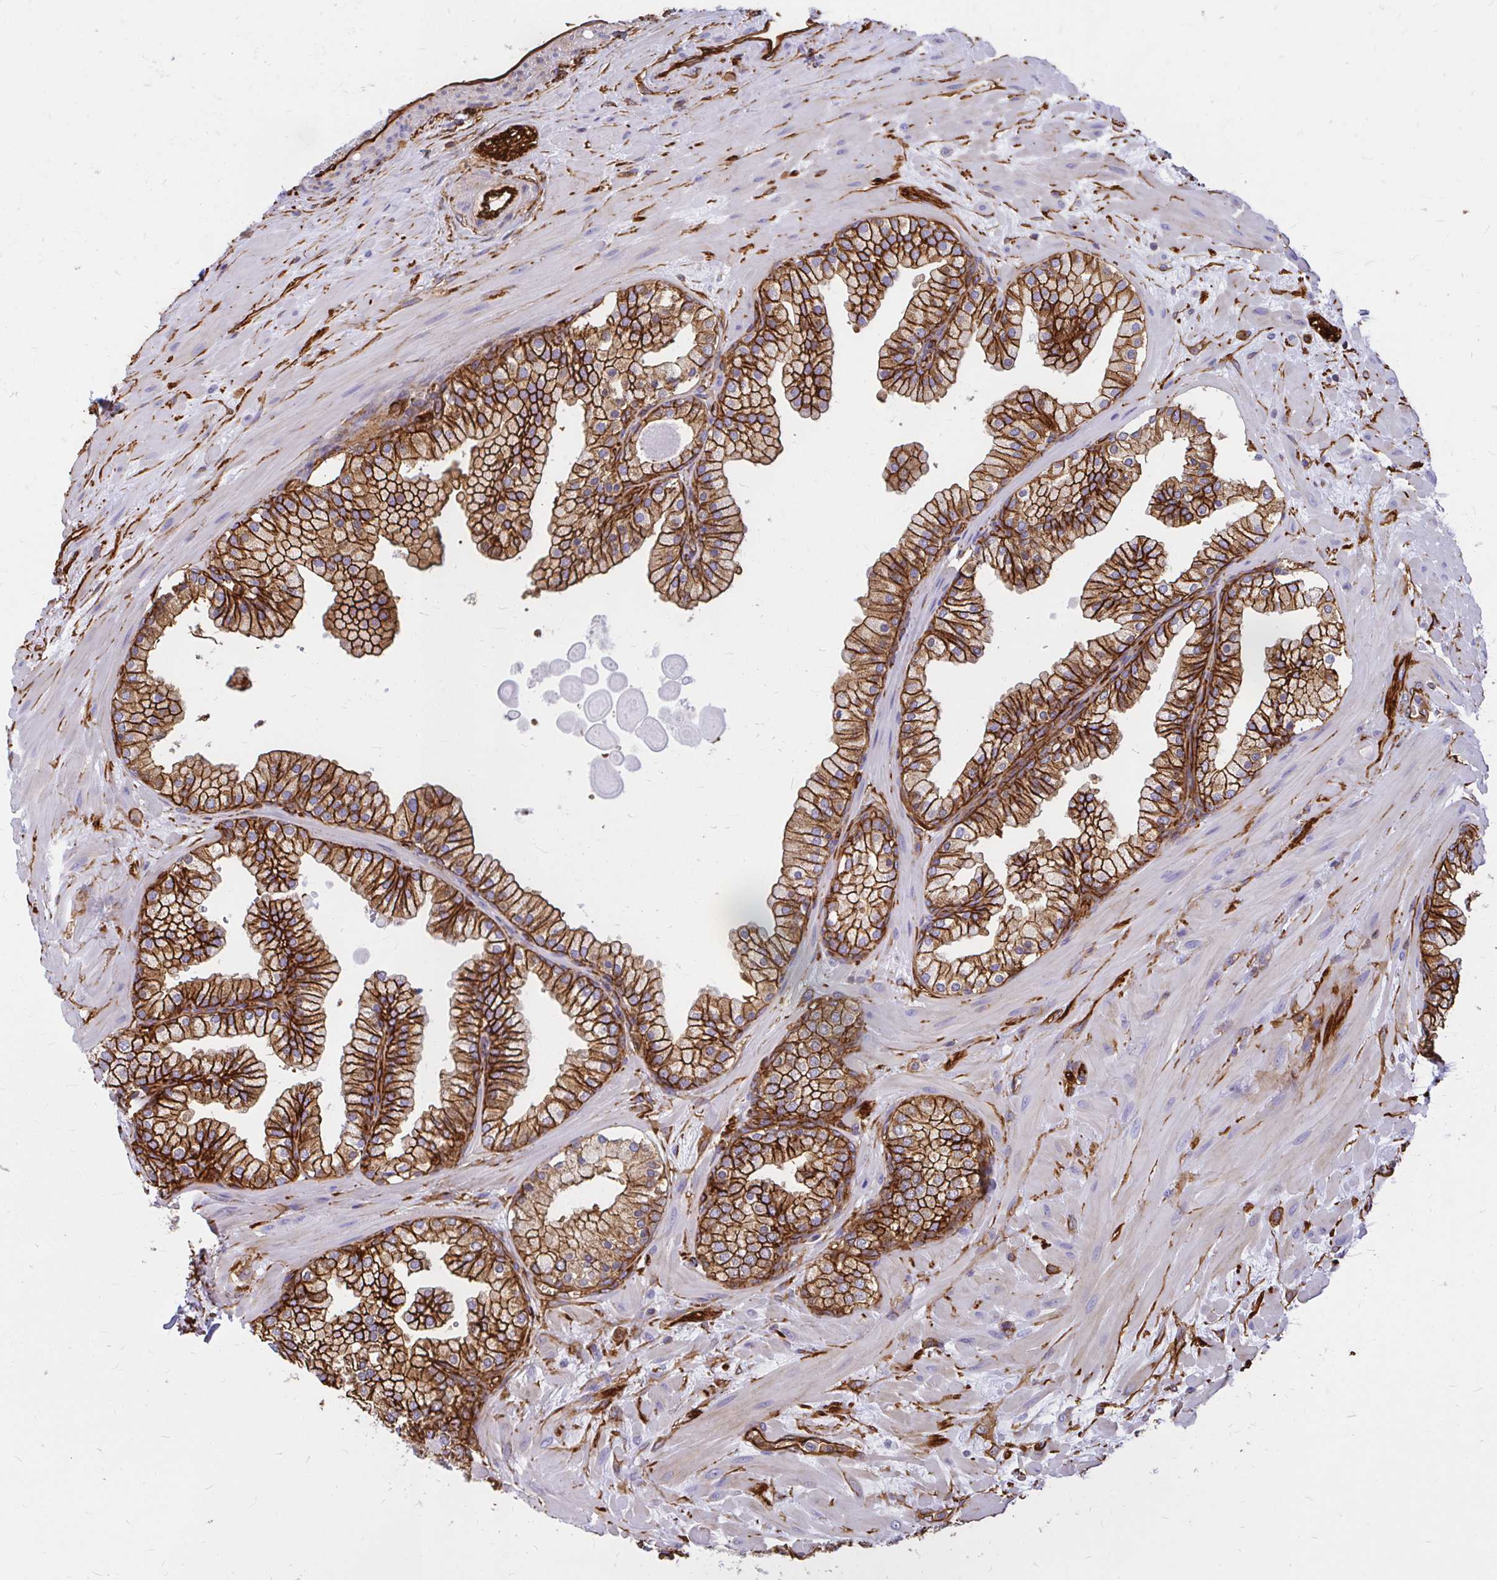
{"staining": {"intensity": "strong", "quantity": ">75%", "location": "cytoplasmic/membranous"}, "tissue": "prostate", "cell_type": "Glandular cells", "image_type": "normal", "snomed": [{"axis": "morphology", "description": "Normal tissue, NOS"}, {"axis": "topography", "description": "Prostate"}, {"axis": "topography", "description": "Peripheral nerve tissue"}], "caption": "Strong cytoplasmic/membranous protein positivity is present in approximately >75% of glandular cells in prostate.", "gene": "MAP1LC3B2", "patient": {"sex": "male", "age": 61}}